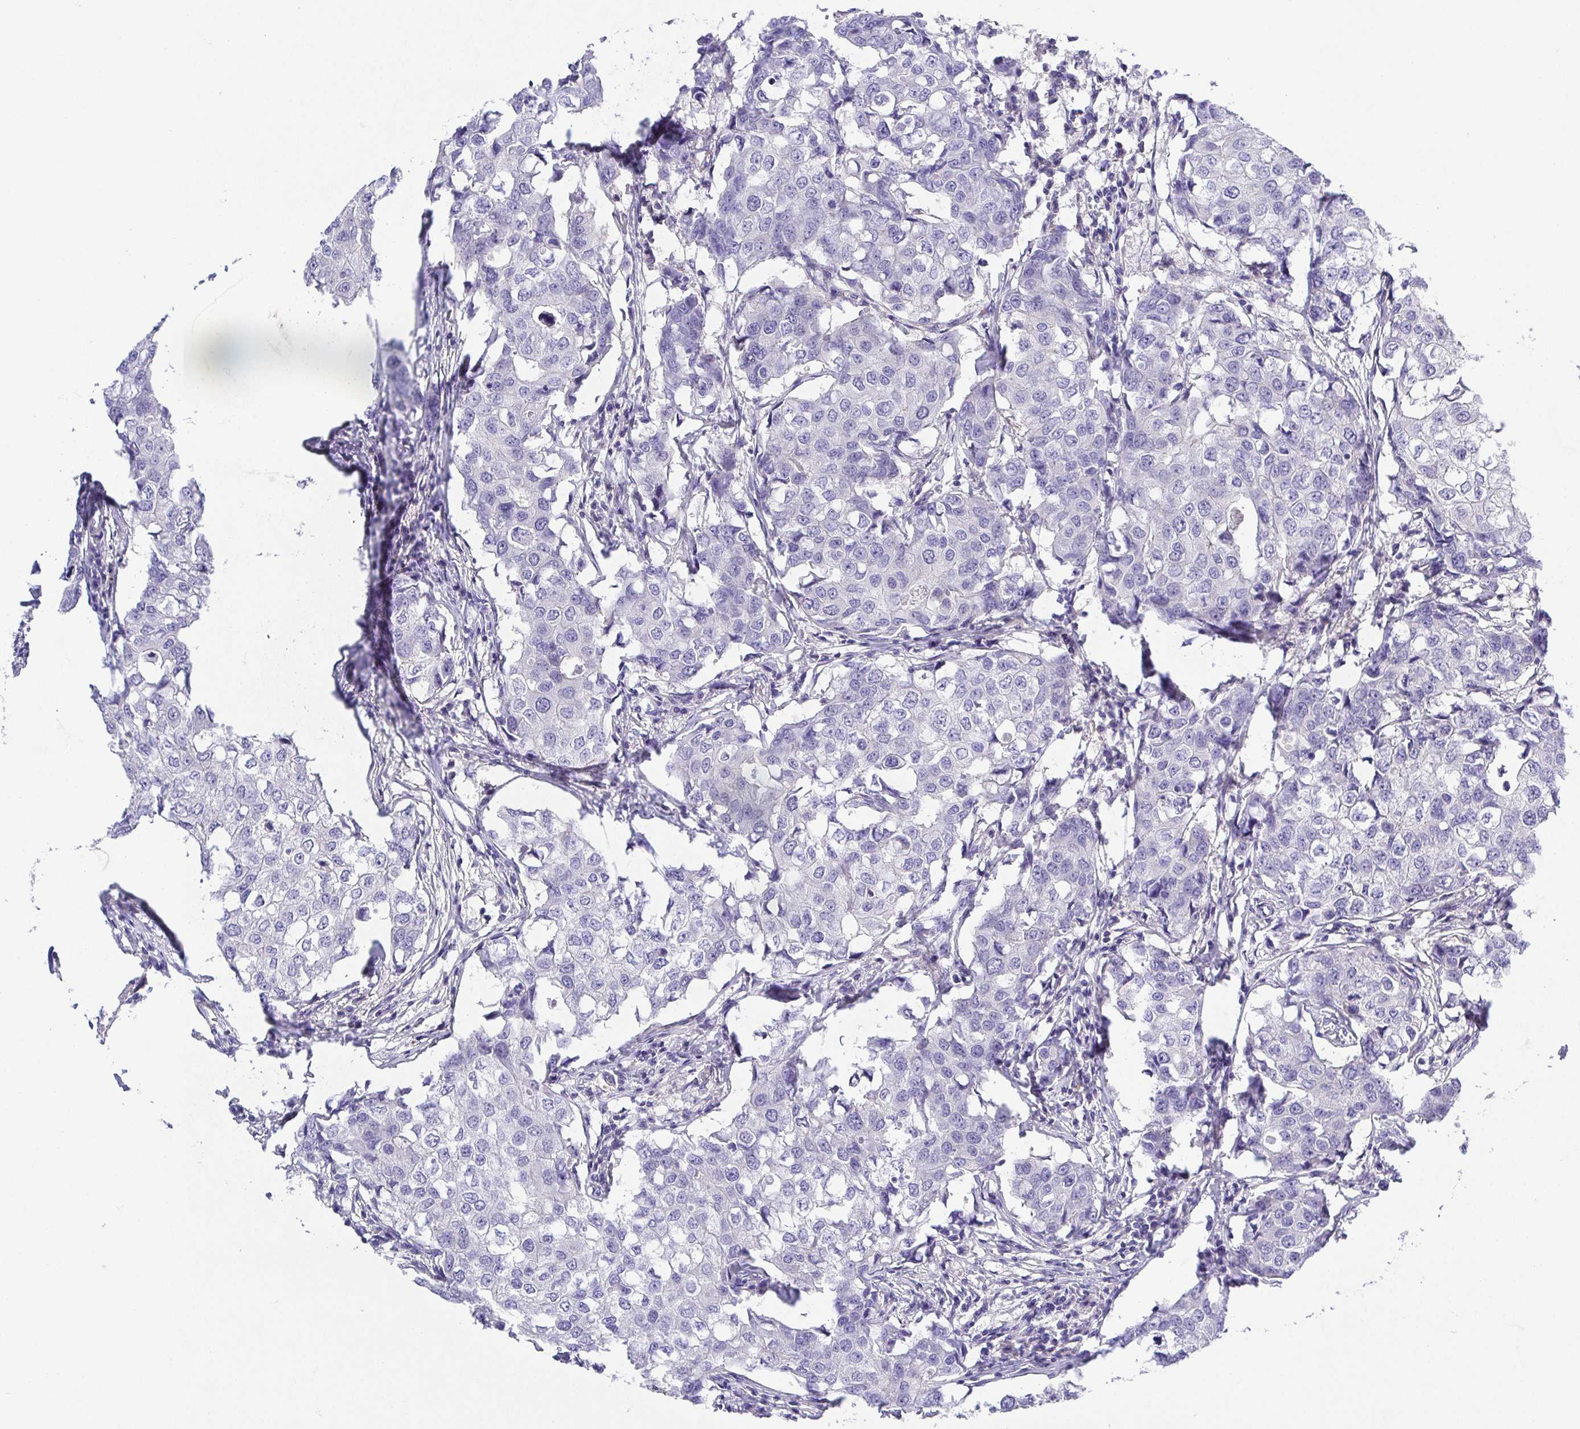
{"staining": {"intensity": "negative", "quantity": "none", "location": "none"}, "tissue": "breast cancer", "cell_type": "Tumor cells", "image_type": "cancer", "snomed": [{"axis": "morphology", "description": "Duct carcinoma"}, {"axis": "topography", "description": "Breast"}], "caption": "The image demonstrates no staining of tumor cells in intraductal carcinoma (breast).", "gene": "PRR14L", "patient": {"sex": "female", "age": 27}}